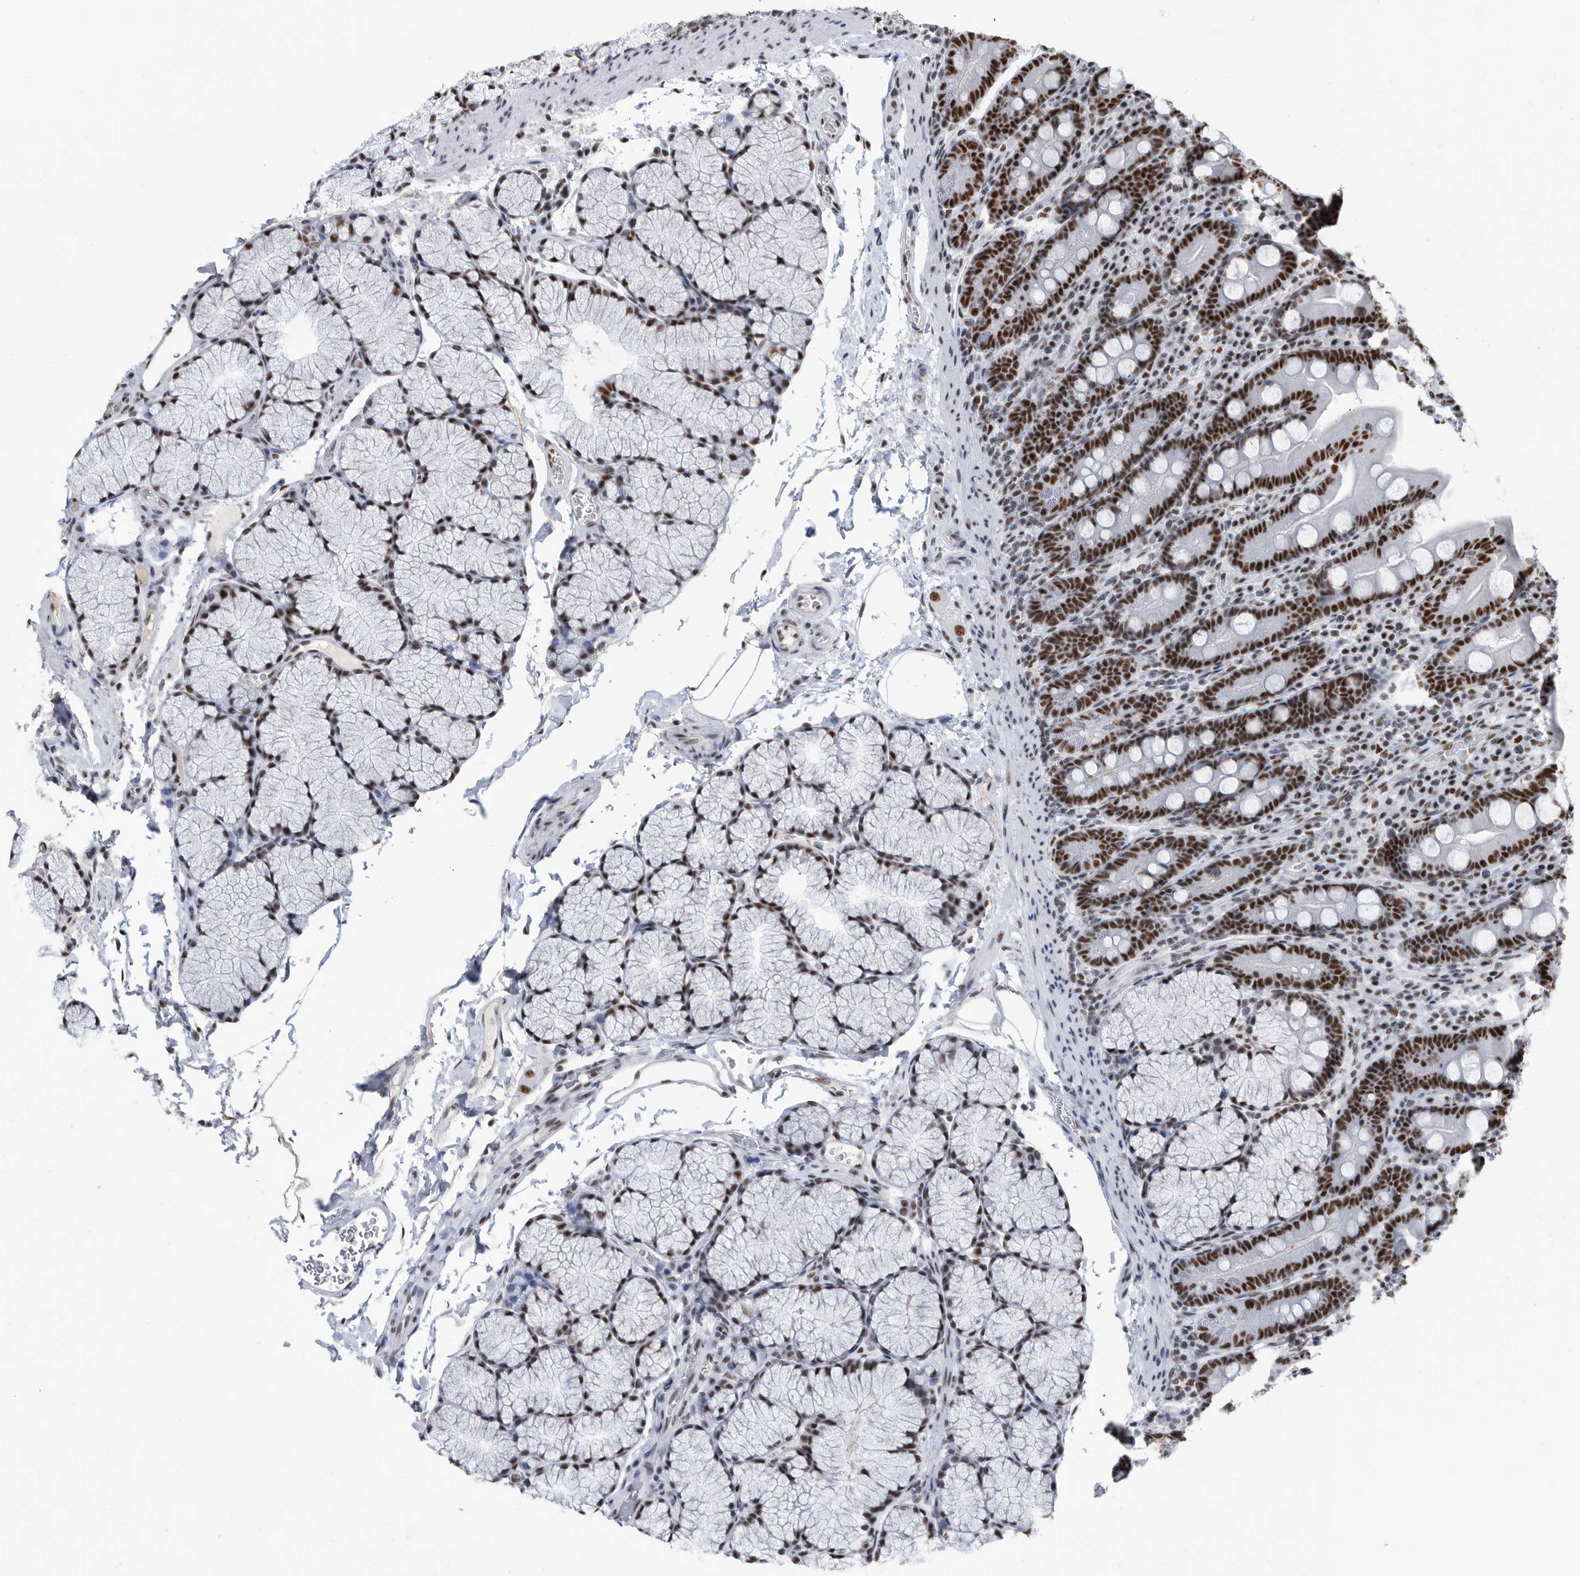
{"staining": {"intensity": "strong", "quantity": ">75%", "location": "nuclear"}, "tissue": "duodenum", "cell_type": "Glandular cells", "image_type": "normal", "snomed": [{"axis": "morphology", "description": "Normal tissue, NOS"}, {"axis": "topography", "description": "Duodenum"}], "caption": "Brown immunohistochemical staining in benign human duodenum exhibits strong nuclear positivity in approximately >75% of glandular cells.", "gene": "SF3A1", "patient": {"sex": "male", "age": 35}}